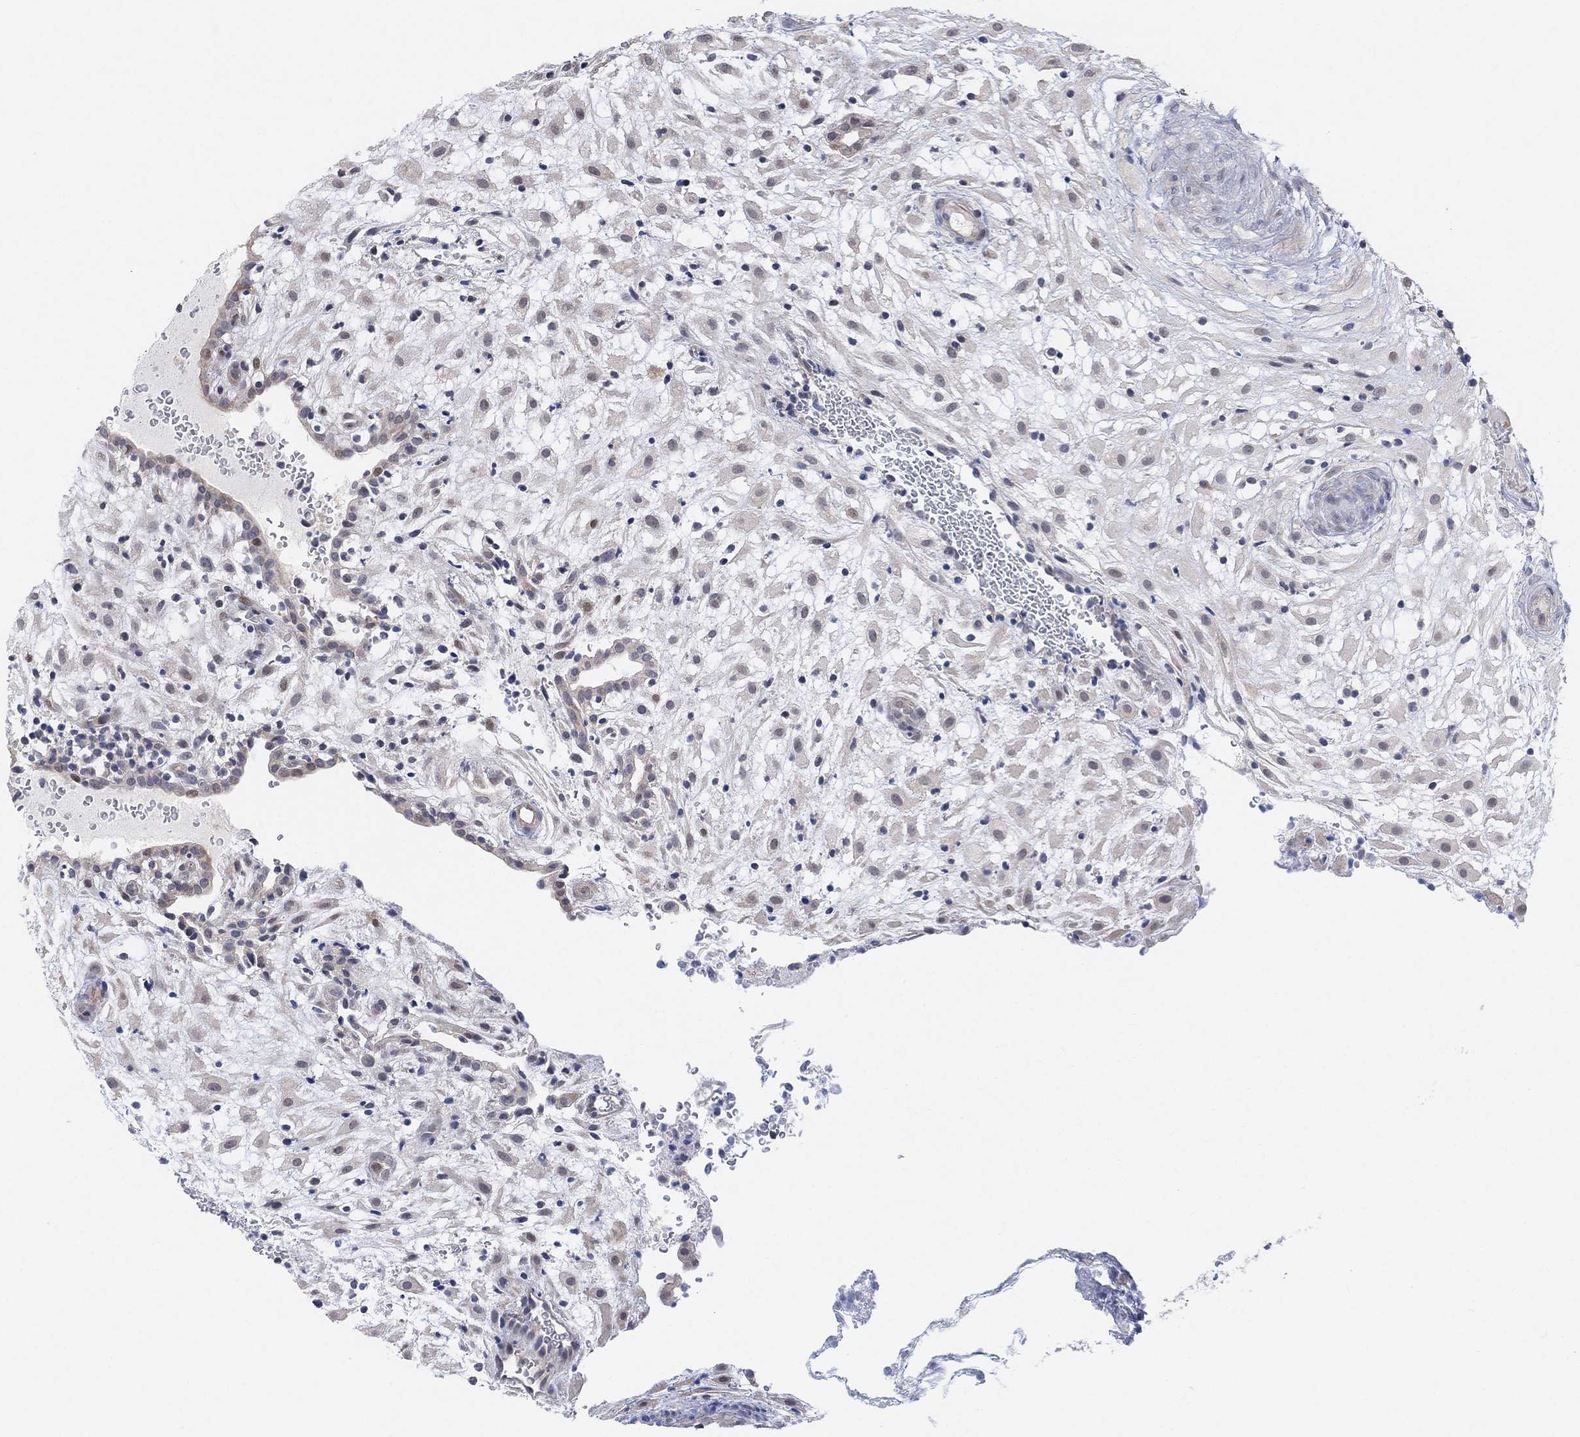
{"staining": {"intensity": "weak", "quantity": "<25%", "location": "cytoplasmic/membranous"}, "tissue": "placenta", "cell_type": "Decidual cells", "image_type": "normal", "snomed": [{"axis": "morphology", "description": "Normal tissue, NOS"}, {"axis": "topography", "description": "Placenta"}], "caption": "Decidual cells show no significant protein positivity in benign placenta.", "gene": "CNTF", "patient": {"sex": "female", "age": 24}}